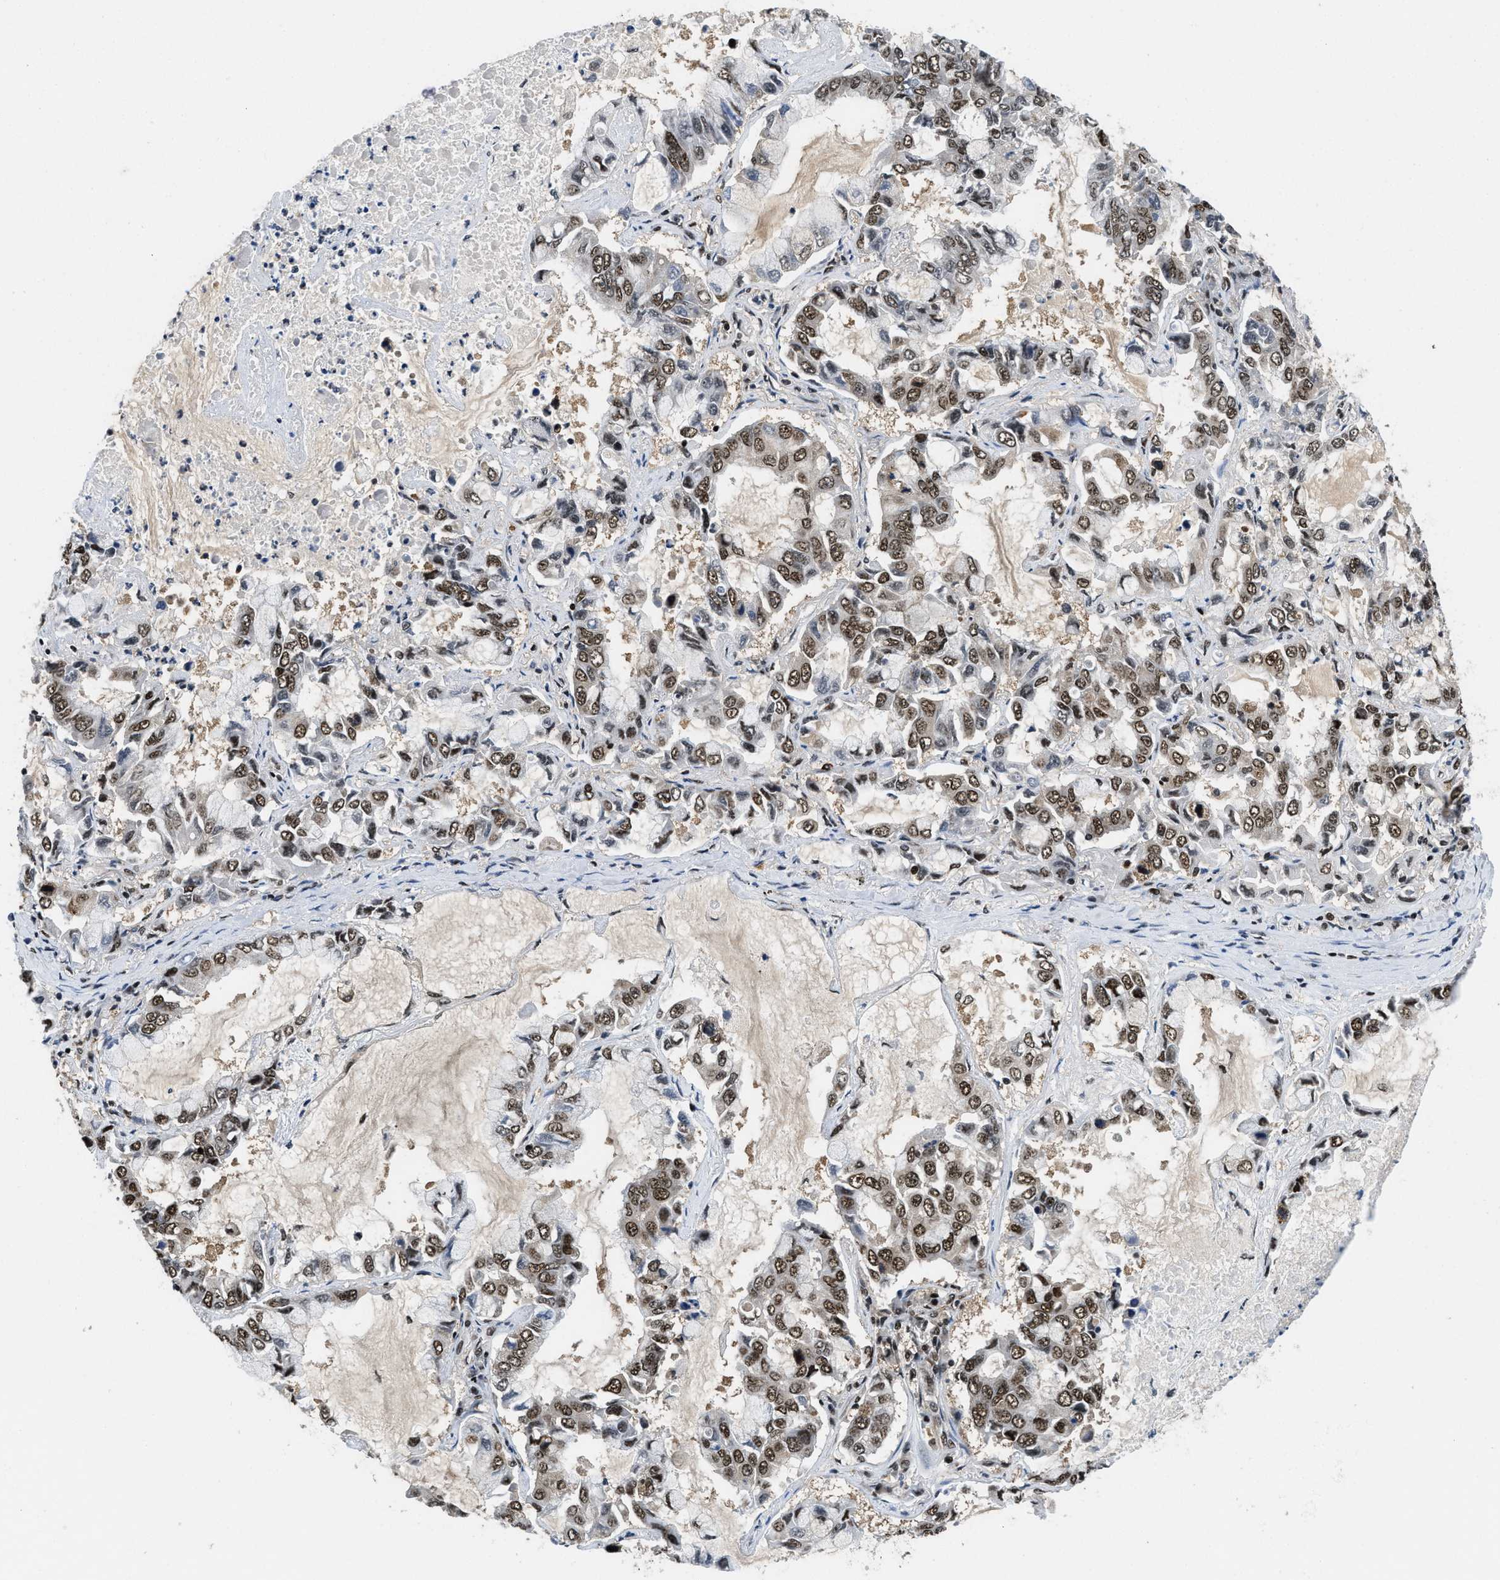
{"staining": {"intensity": "moderate", "quantity": ">75%", "location": "nuclear"}, "tissue": "lung cancer", "cell_type": "Tumor cells", "image_type": "cancer", "snomed": [{"axis": "morphology", "description": "Adenocarcinoma, NOS"}, {"axis": "topography", "description": "Lung"}], "caption": "Immunohistochemical staining of human lung cancer reveals moderate nuclear protein staining in approximately >75% of tumor cells. (DAB (3,3'-diaminobenzidine) = brown stain, brightfield microscopy at high magnification).", "gene": "SAFB", "patient": {"sex": "male", "age": 64}}